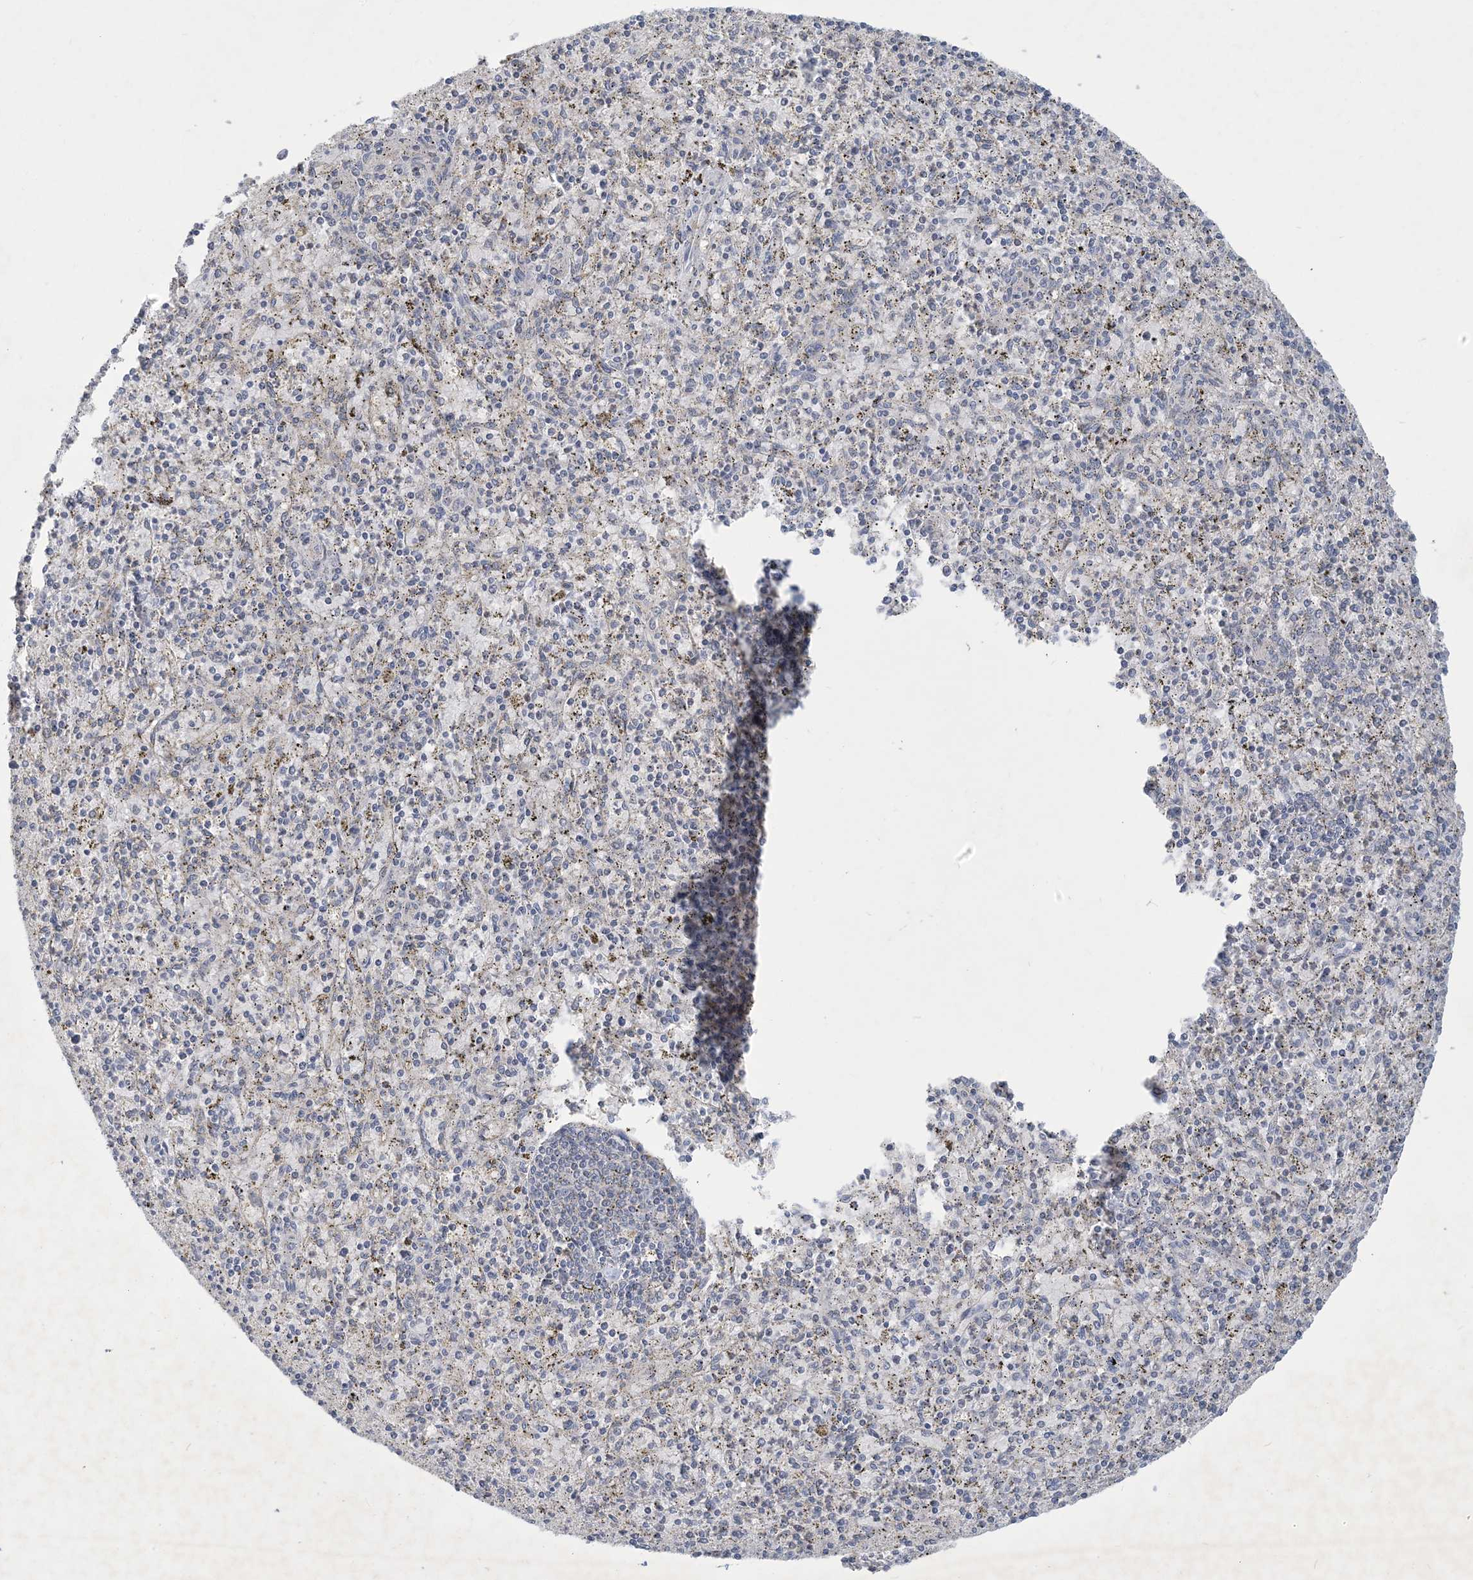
{"staining": {"intensity": "negative", "quantity": "none", "location": "none"}, "tissue": "spleen", "cell_type": "Cells in red pulp", "image_type": "normal", "snomed": [{"axis": "morphology", "description": "Normal tissue, NOS"}, {"axis": "topography", "description": "Spleen"}], "caption": "High magnification brightfield microscopy of unremarkable spleen stained with DAB (3,3'-diaminobenzidine) (brown) and counterstained with hematoxylin (blue): cells in red pulp show no significant positivity.", "gene": "CCDC14", "patient": {"sex": "male", "age": 72}}